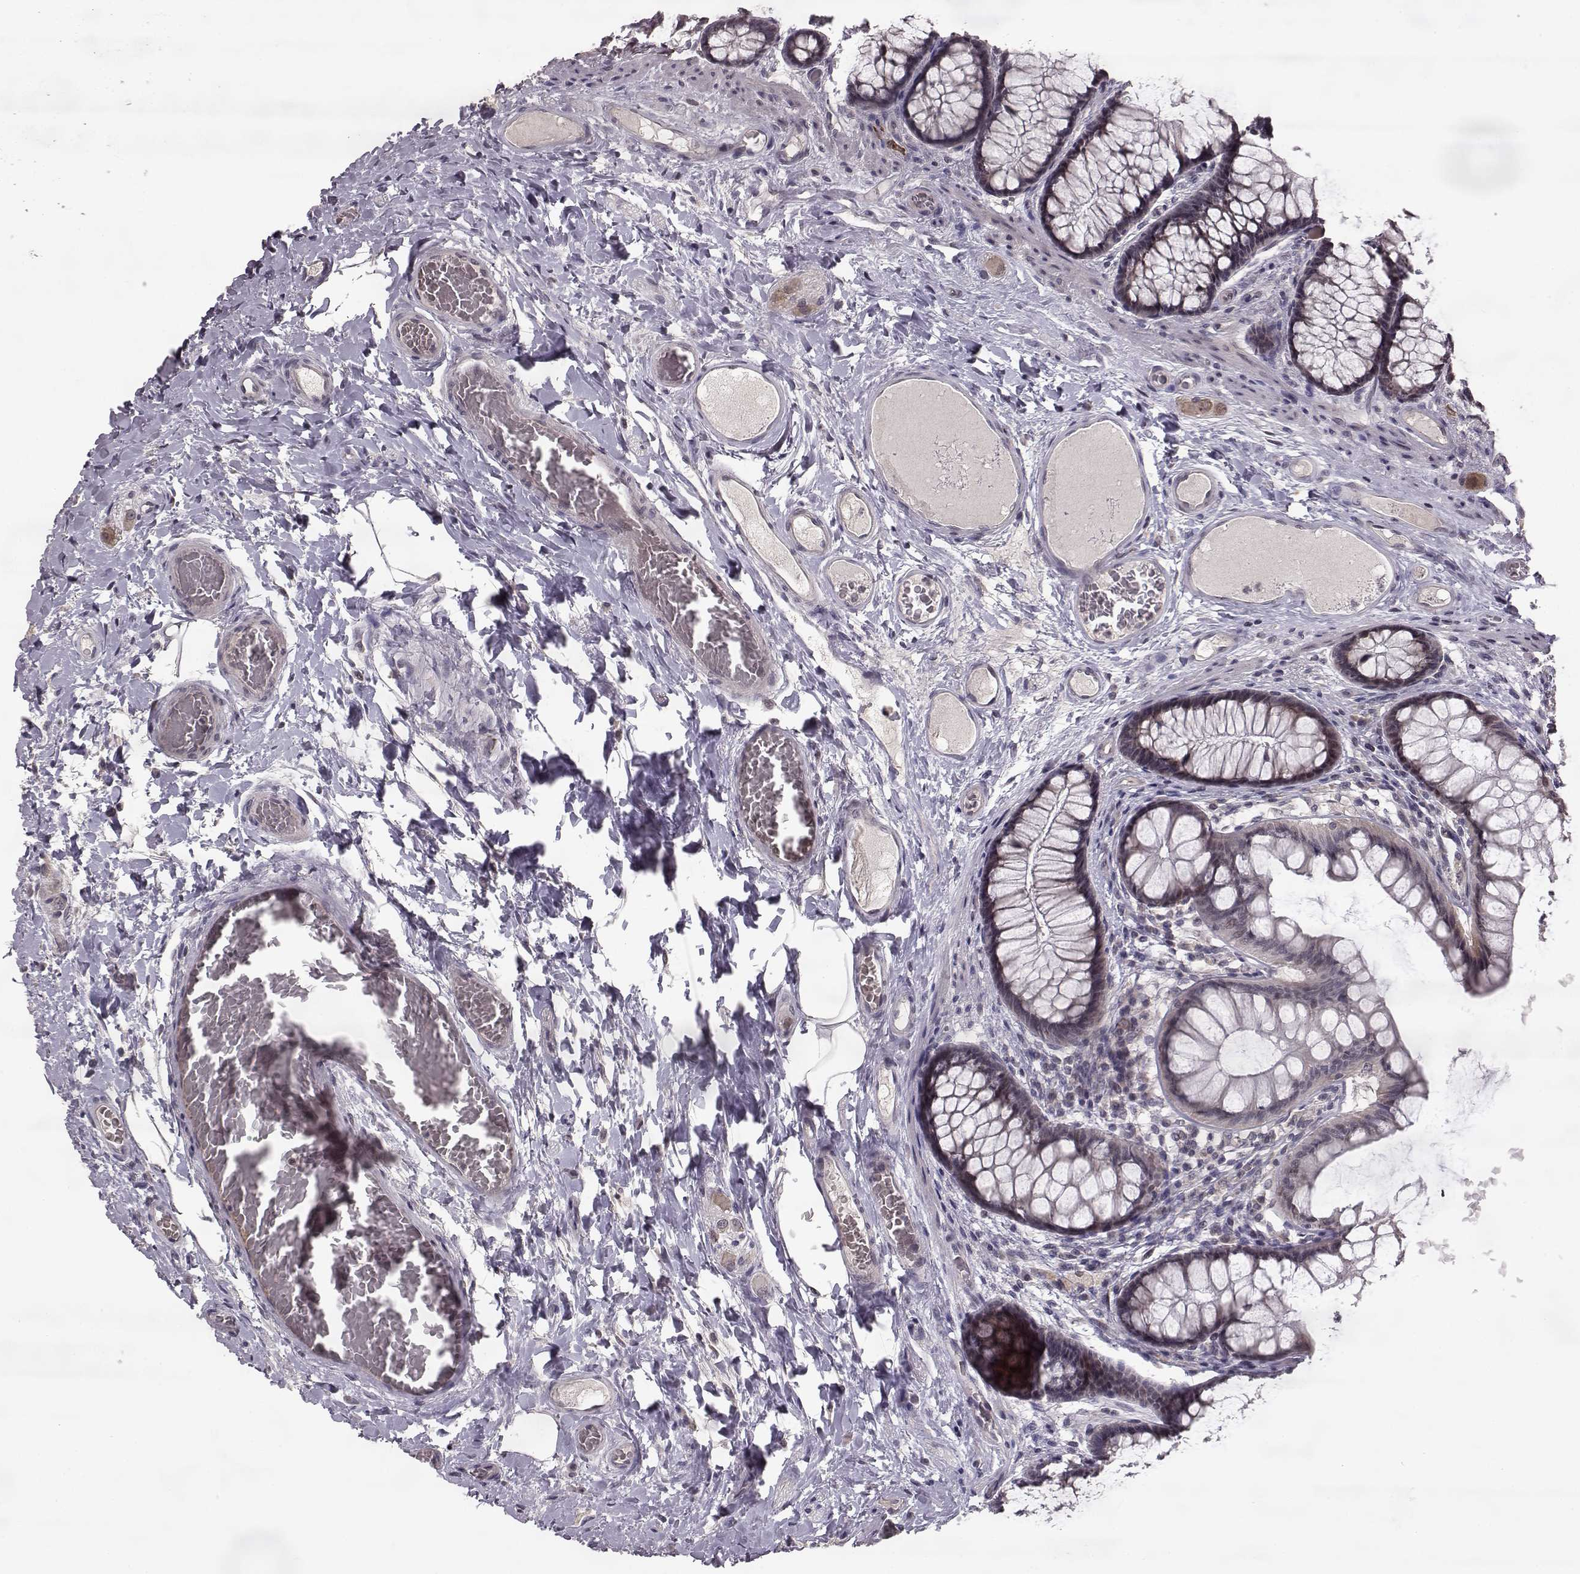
{"staining": {"intensity": "weak", "quantity": ">75%", "location": "cytoplasmic/membranous"}, "tissue": "colon", "cell_type": "Endothelial cells", "image_type": "normal", "snomed": [{"axis": "morphology", "description": "Normal tissue, NOS"}, {"axis": "topography", "description": "Colon"}], "caption": "Protein staining of unremarkable colon demonstrates weak cytoplasmic/membranous expression in approximately >75% of endothelial cells.", "gene": "ELOVL5", "patient": {"sex": "female", "age": 65}}